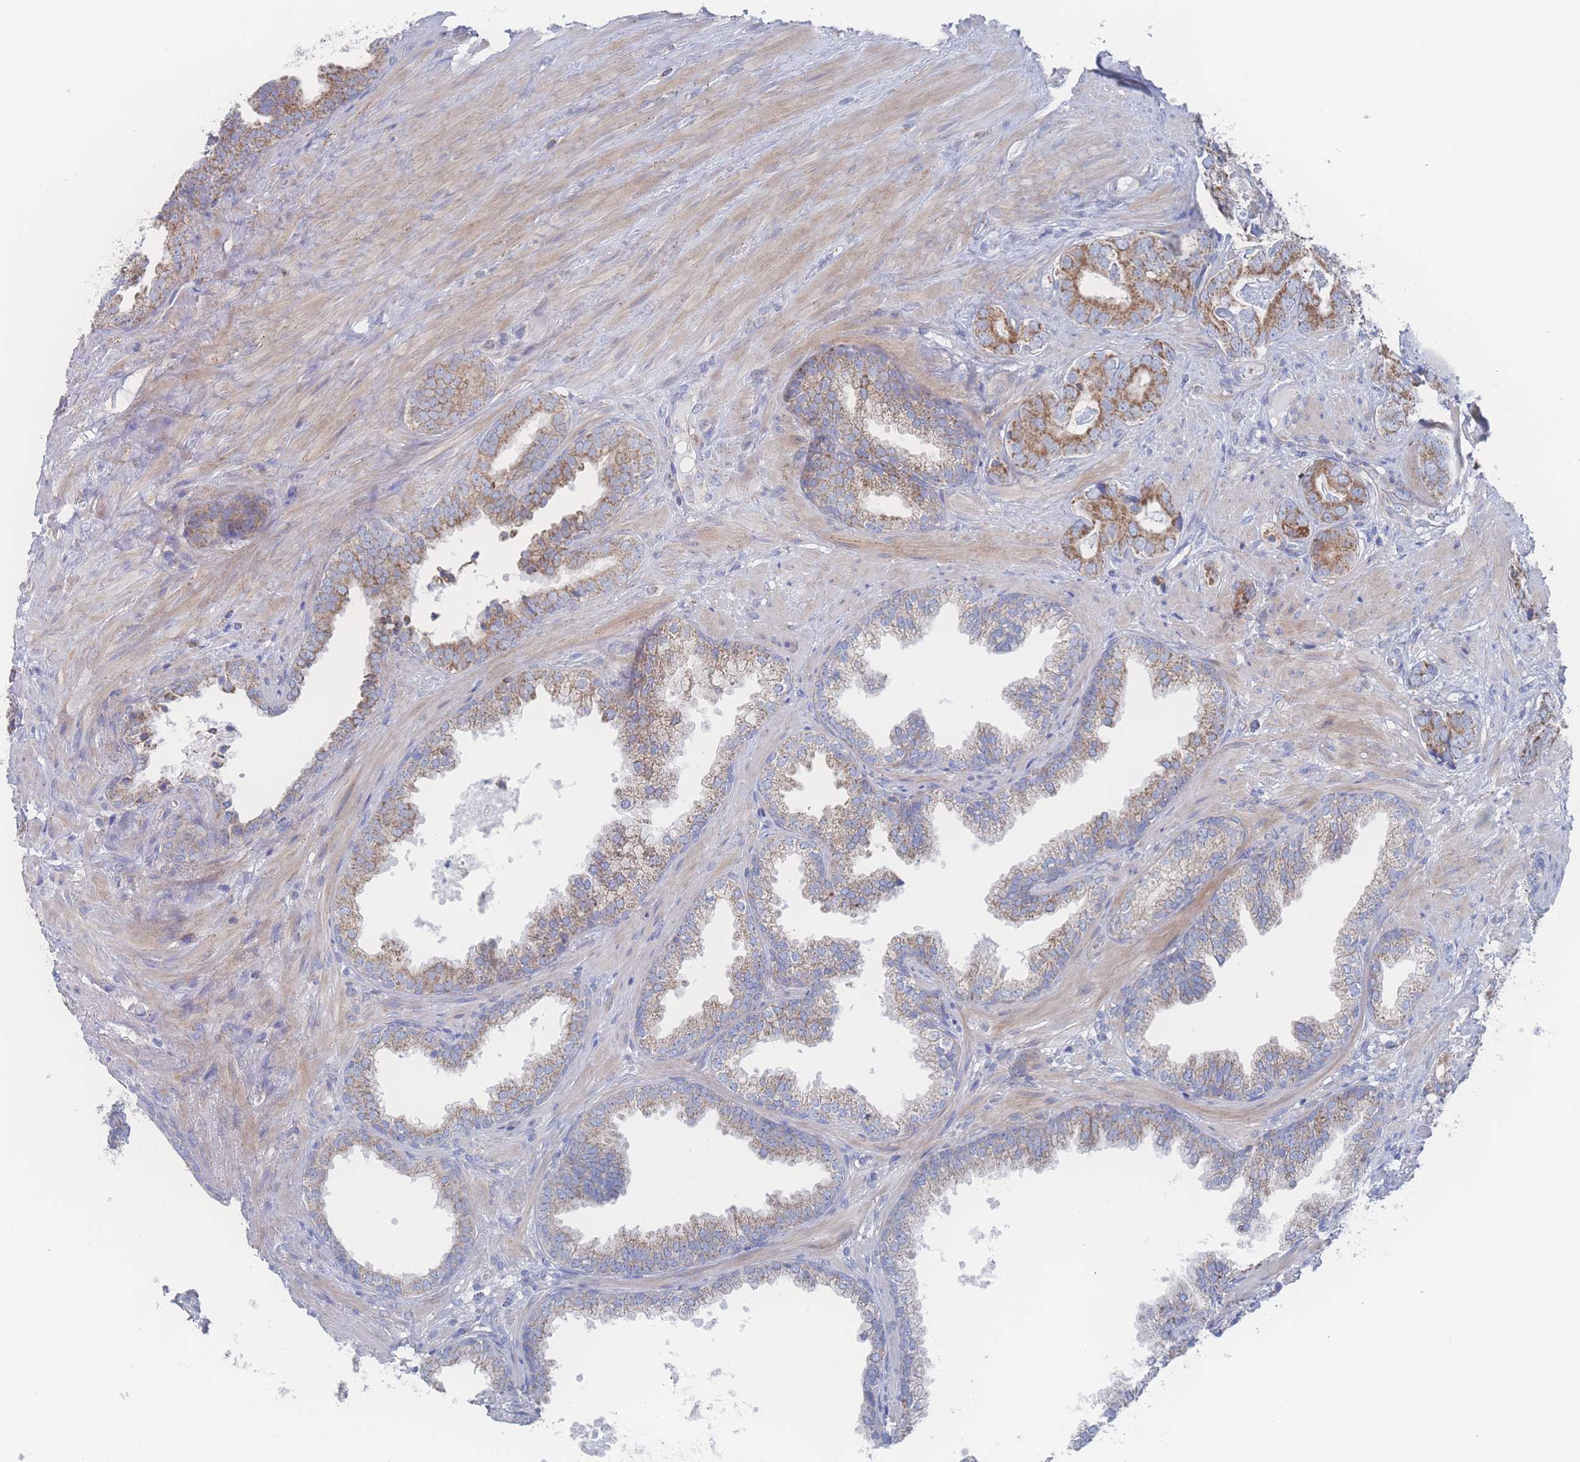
{"staining": {"intensity": "moderate", "quantity": "25%-75%", "location": "cytoplasmic/membranous"}, "tissue": "prostate cancer", "cell_type": "Tumor cells", "image_type": "cancer", "snomed": [{"axis": "morphology", "description": "Adenocarcinoma, High grade"}, {"axis": "topography", "description": "Prostate"}], "caption": "Protein analysis of adenocarcinoma (high-grade) (prostate) tissue exhibits moderate cytoplasmic/membranous staining in approximately 25%-75% of tumor cells.", "gene": "SNPH", "patient": {"sex": "male", "age": 71}}